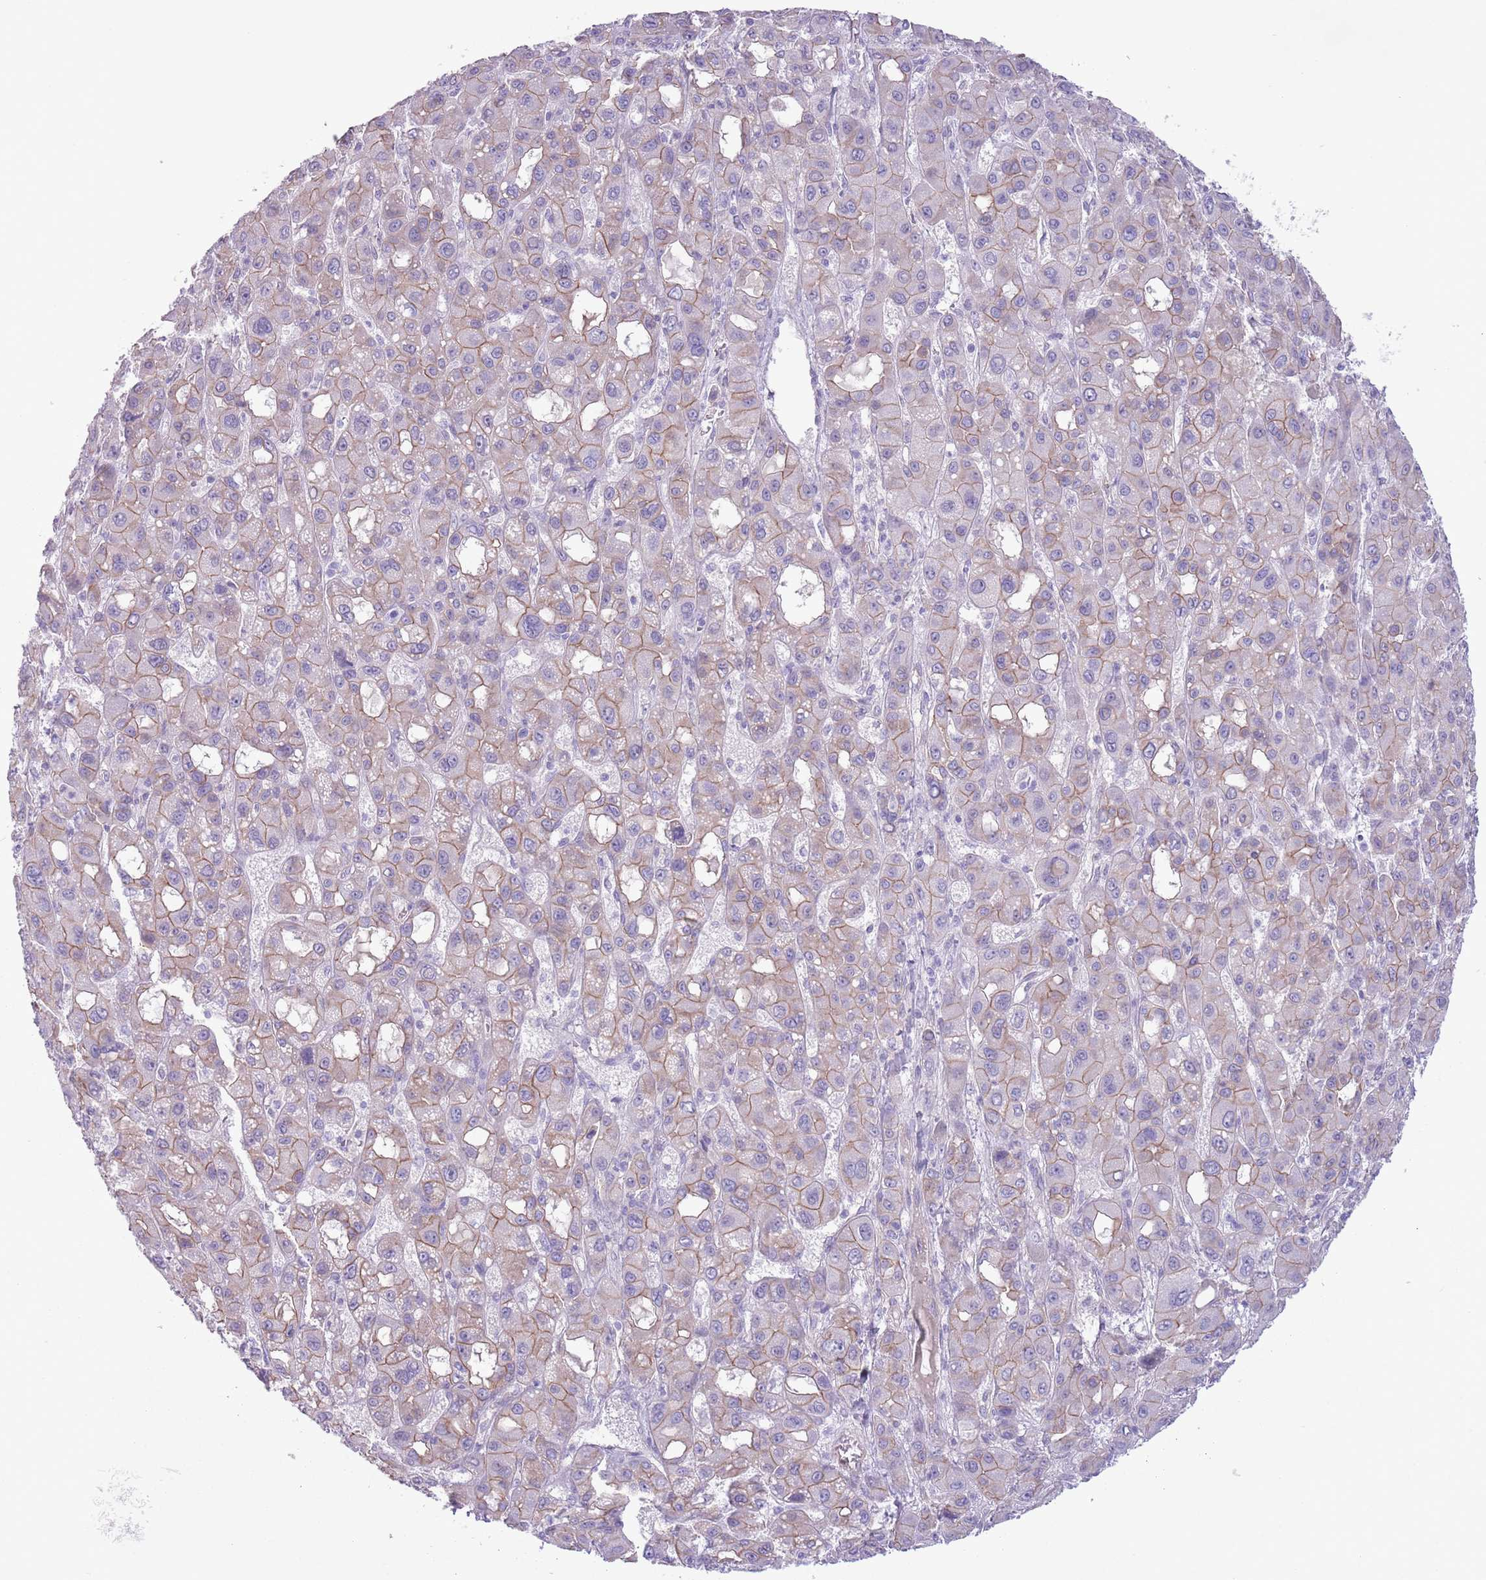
{"staining": {"intensity": "moderate", "quantity": "25%-75%", "location": "cytoplasmic/membranous"}, "tissue": "liver cancer", "cell_type": "Tumor cells", "image_type": "cancer", "snomed": [{"axis": "morphology", "description": "Carcinoma, Hepatocellular, NOS"}, {"axis": "topography", "description": "Liver"}], "caption": "Protein positivity by immunohistochemistry (IHC) displays moderate cytoplasmic/membranous expression in about 25%-75% of tumor cells in liver hepatocellular carcinoma.", "gene": "RBP3", "patient": {"sex": "male", "age": 55}}